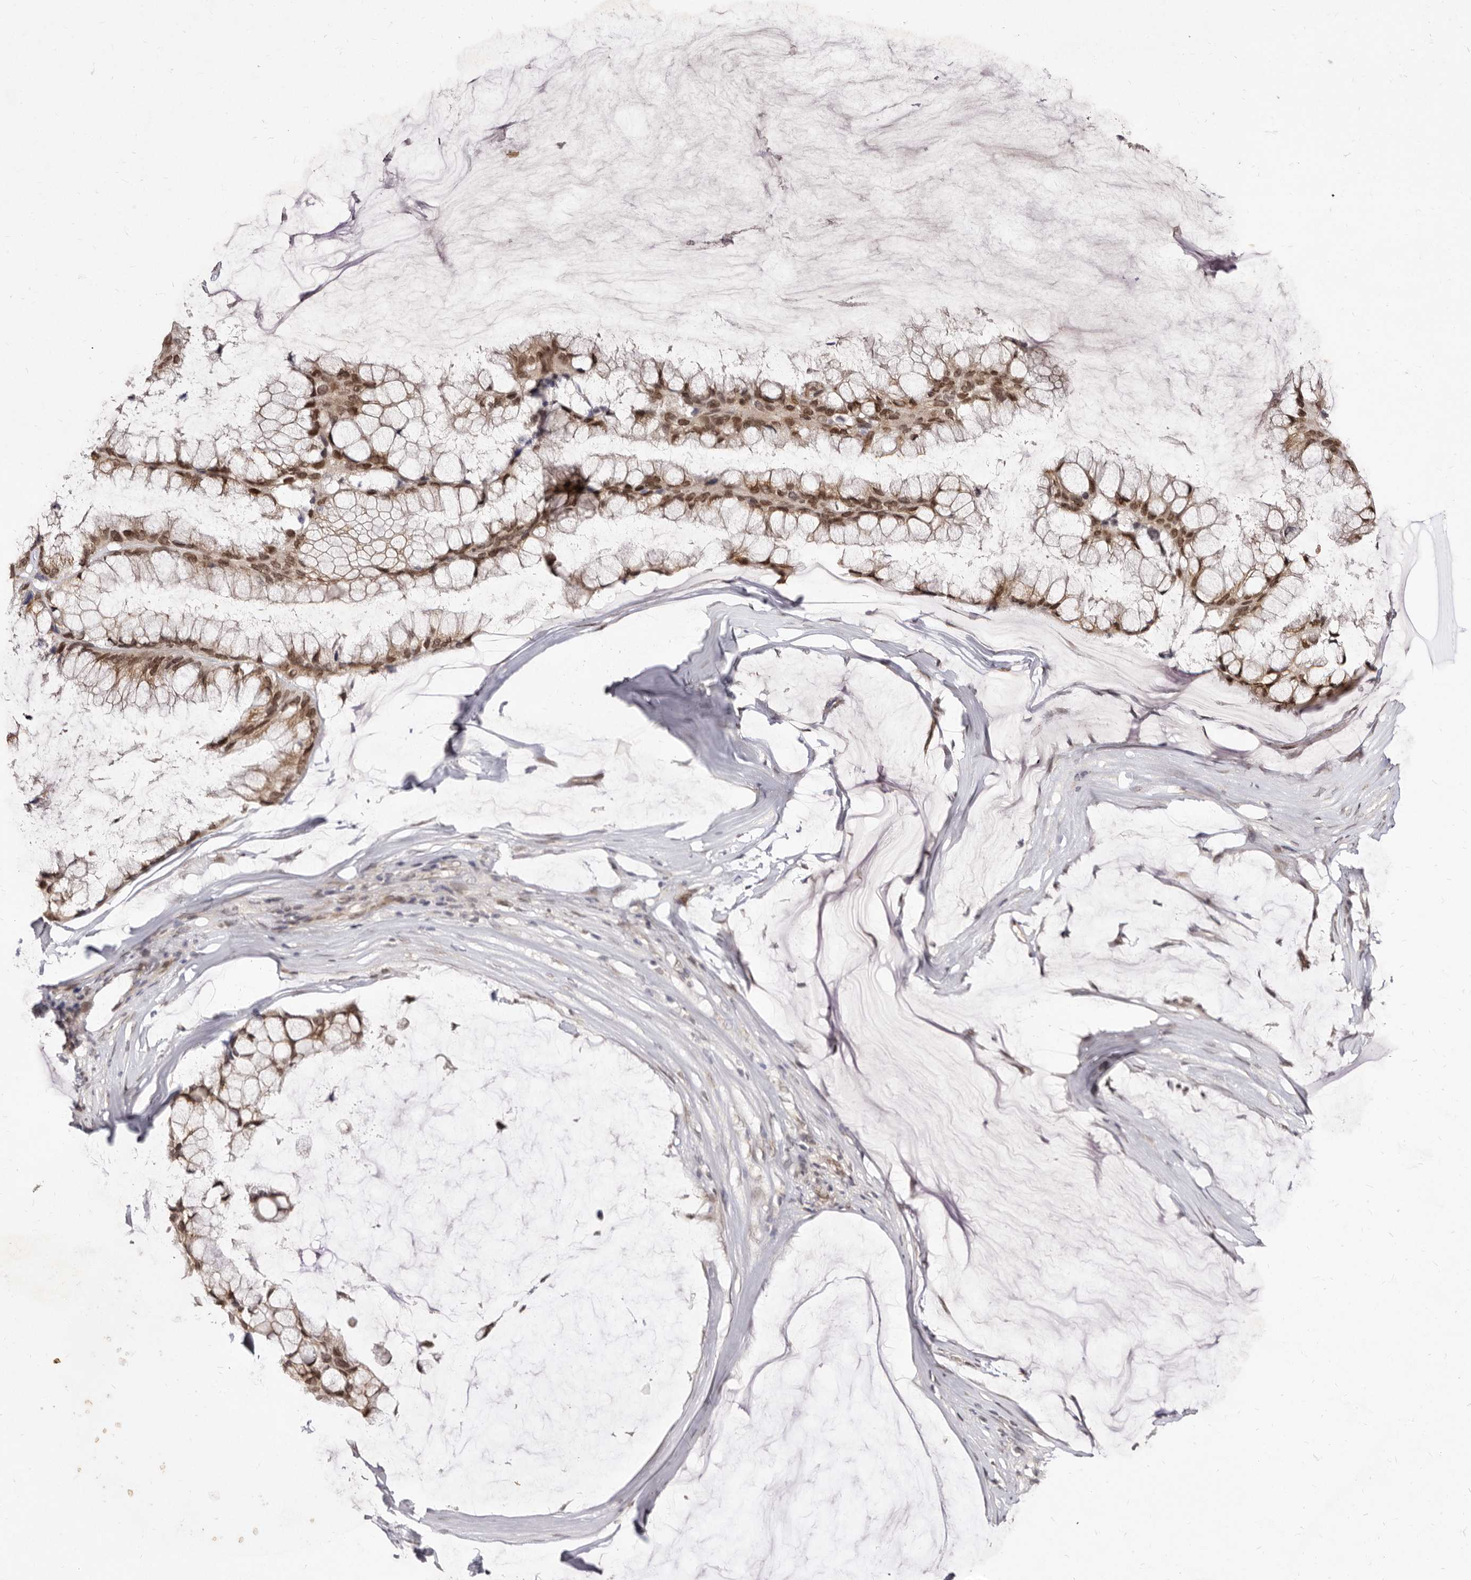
{"staining": {"intensity": "moderate", "quantity": ">75%", "location": "nuclear"}, "tissue": "ovarian cancer", "cell_type": "Tumor cells", "image_type": "cancer", "snomed": [{"axis": "morphology", "description": "Cystadenocarcinoma, mucinous, NOS"}, {"axis": "topography", "description": "Ovary"}], "caption": "Approximately >75% of tumor cells in human ovarian mucinous cystadenocarcinoma demonstrate moderate nuclear protein positivity as visualized by brown immunohistochemical staining.", "gene": "LCORL", "patient": {"sex": "female", "age": 39}}